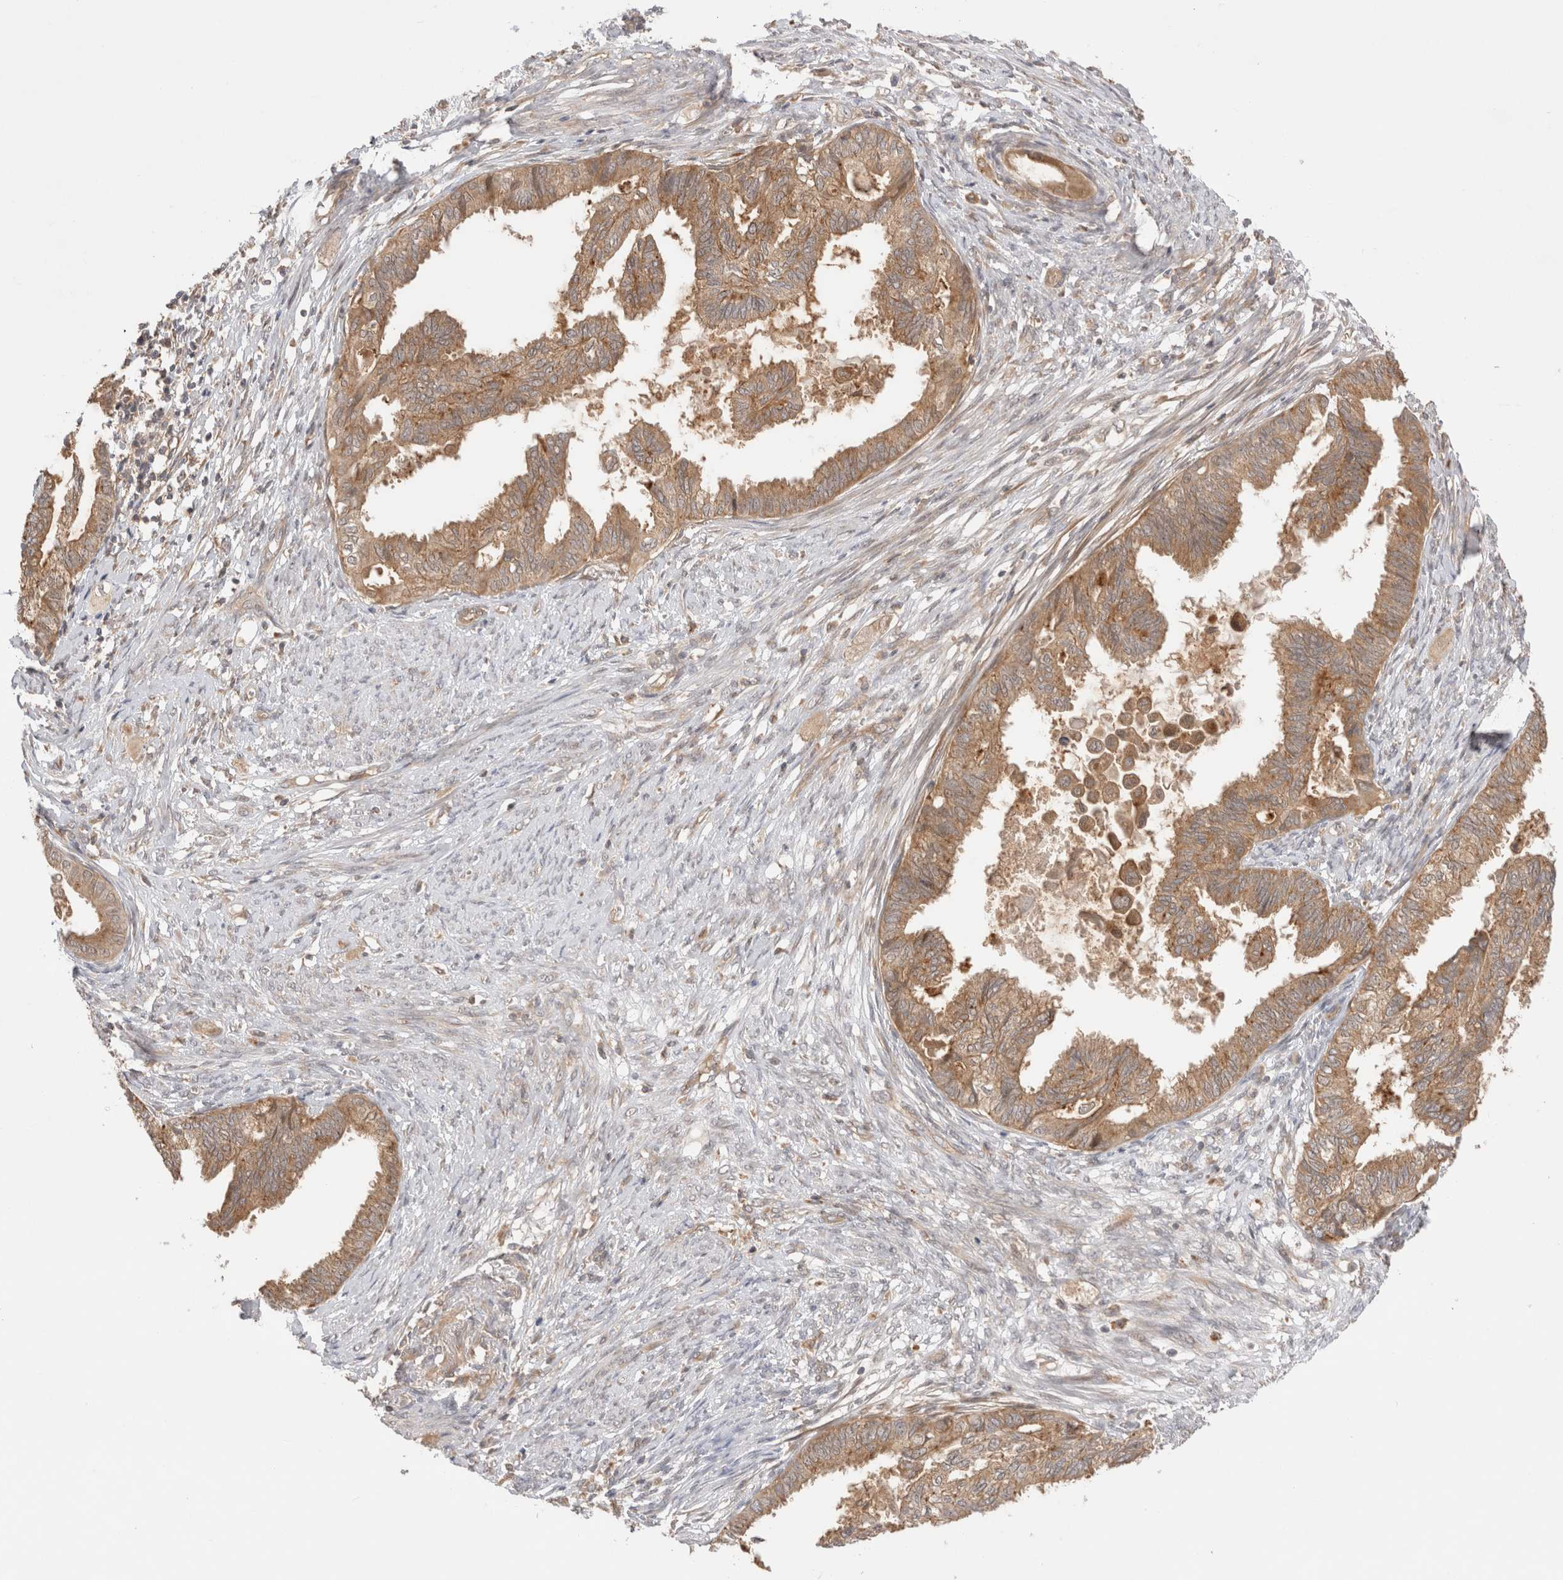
{"staining": {"intensity": "moderate", "quantity": ">75%", "location": "cytoplasmic/membranous"}, "tissue": "cervical cancer", "cell_type": "Tumor cells", "image_type": "cancer", "snomed": [{"axis": "morphology", "description": "Normal tissue, NOS"}, {"axis": "morphology", "description": "Adenocarcinoma, NOS"}, {"axis": "topography", "description": "Cervix"}, {"axis": "topography", "description": "Endometrium"}], "caption": "Moderate cytoplasmic/membranous expression for a protein is identified in approximately >75% of tumor cells of cervical cancer (adenocarcinoma) using immunohistochemistry.", "gene": "VPS28", "patient": {"sex": "female", "age": 86}}